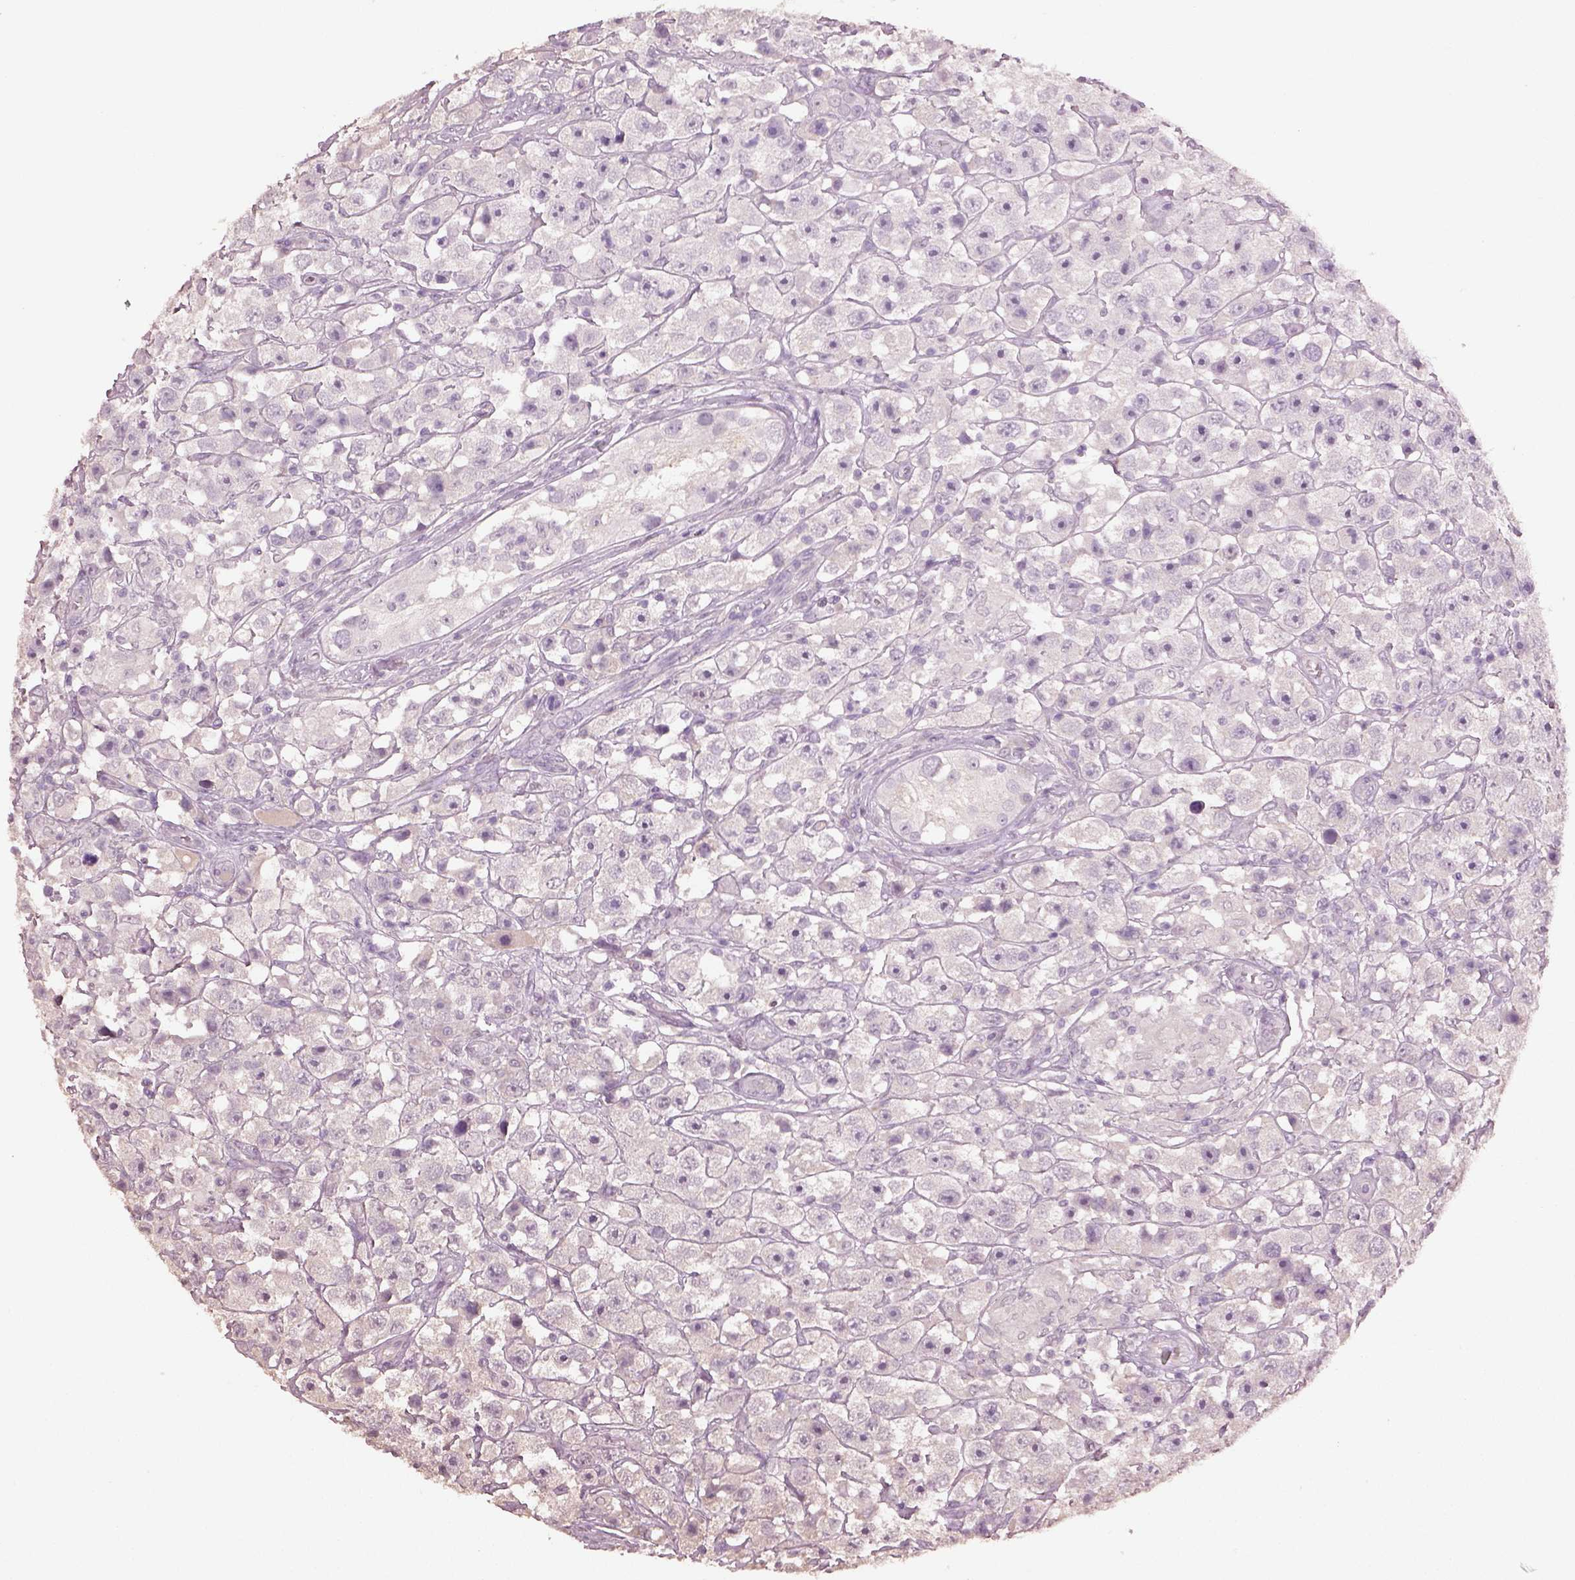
{"staining": {"intensity": "negative", "quantity": "none", "location": "none"}, "tissue": "testis cancer", "cell_type": "Tumor cells", "image_type": "cancer", "snomed": [{"axis": "morphology", "description": "Seminoma, NOS"}, {"axis": "topography", "description": "Testis"}], "caption": "DAB (3,3'-diaminobenzidine) immunohistochemical staining of human seminoma (testis) reveals no significant positivity in tumor cells.", "gene": "KCNIP3", "patient": {"sex": "male", "age": 45}}